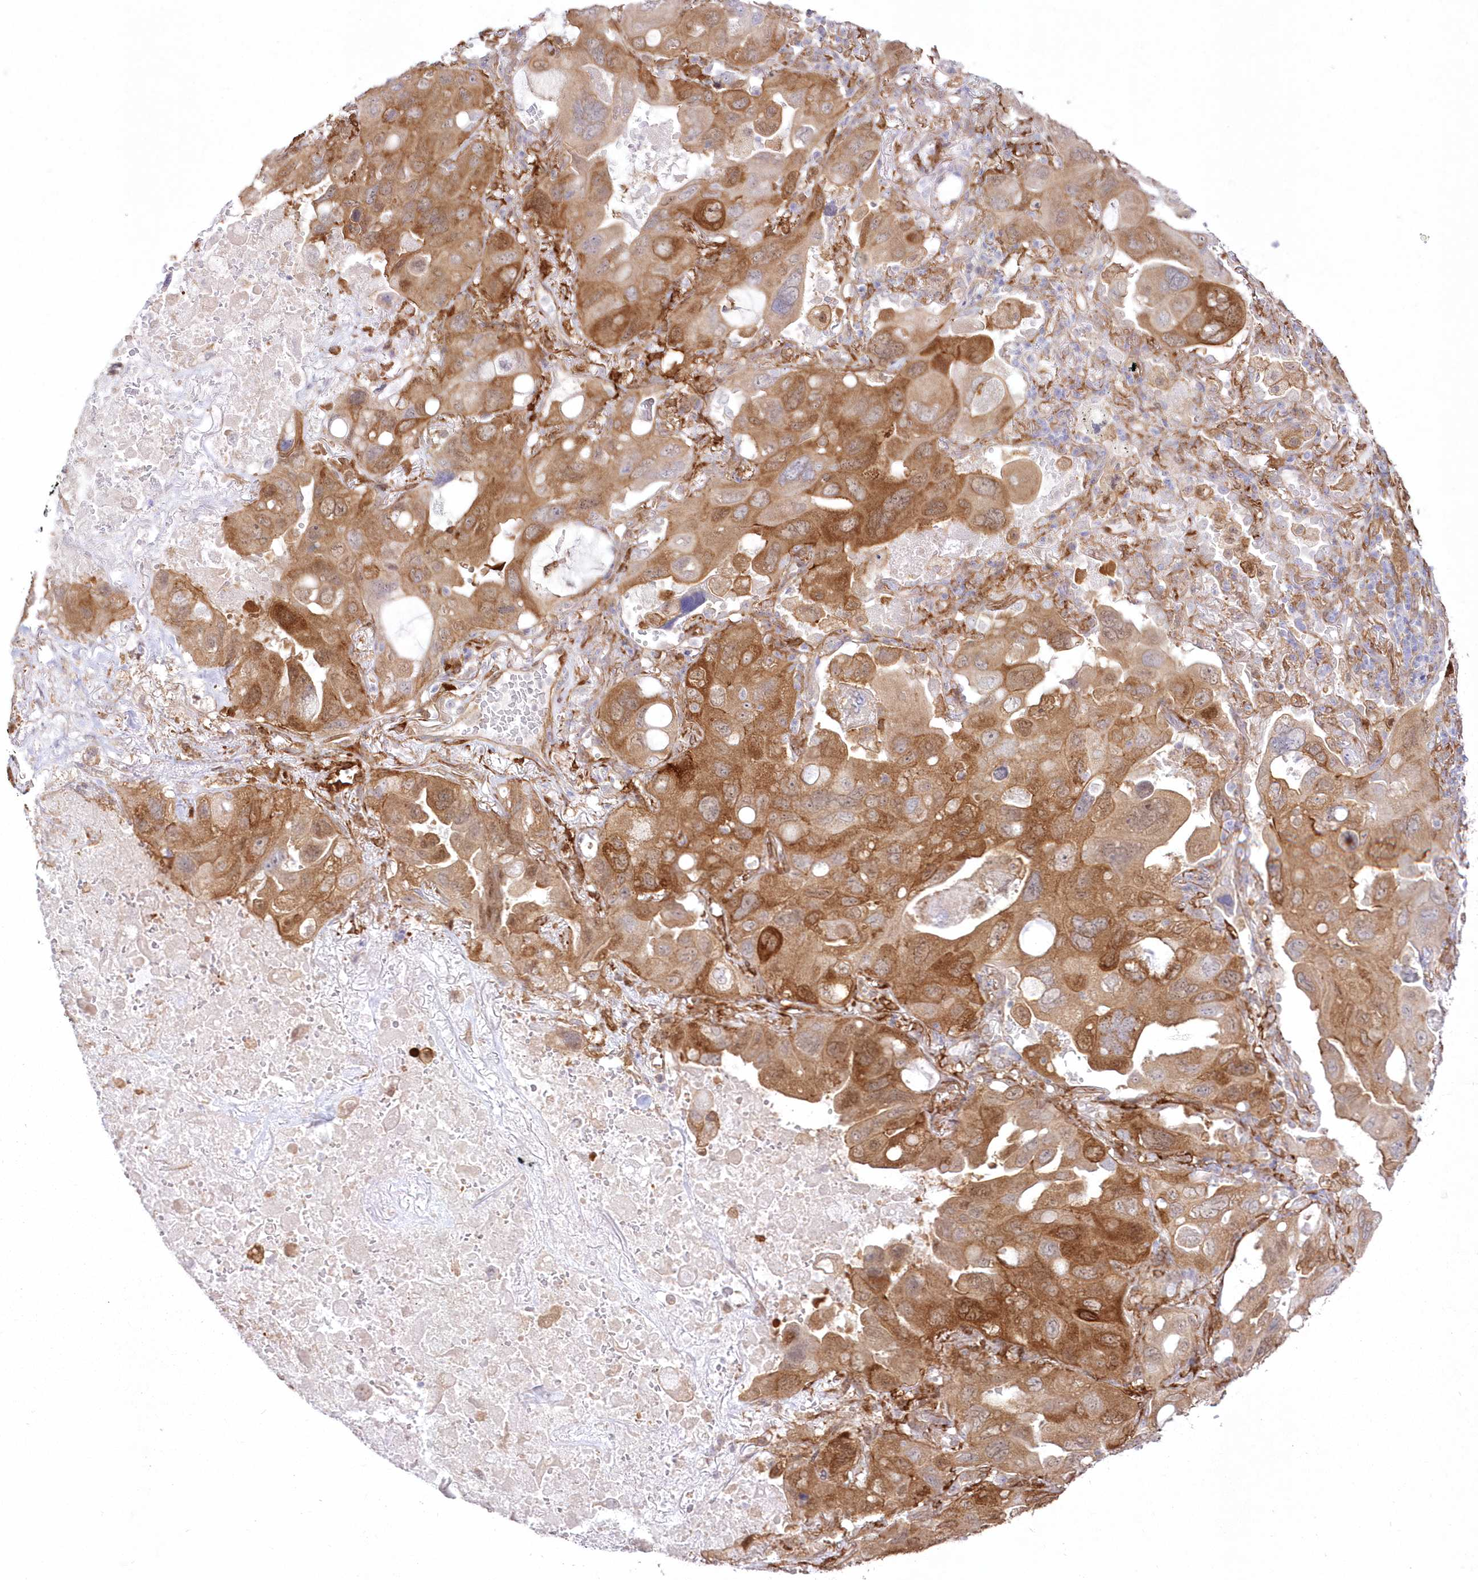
{"staining": {"intensity": "moderate", "quantity": ">75%", "location": "cytoplasmic/membranous"}, "tissue": "lung cancer", "cell_type": "Tumor cells", "image_type": "cancer", "snomed": [{"axis": "morphology", "description": "Squamous cell carcinoma, NOS"}, {"axis": "topography", "description": "Lung"}], "caption": "Immunohistochemical staining of human lung cancer displays moderate cytoplasmic/membranous protein positivity in about >75% of tumor cells.", "gene": "SH3PXD2B", "patient": {"sex": "female", "age": 73}}